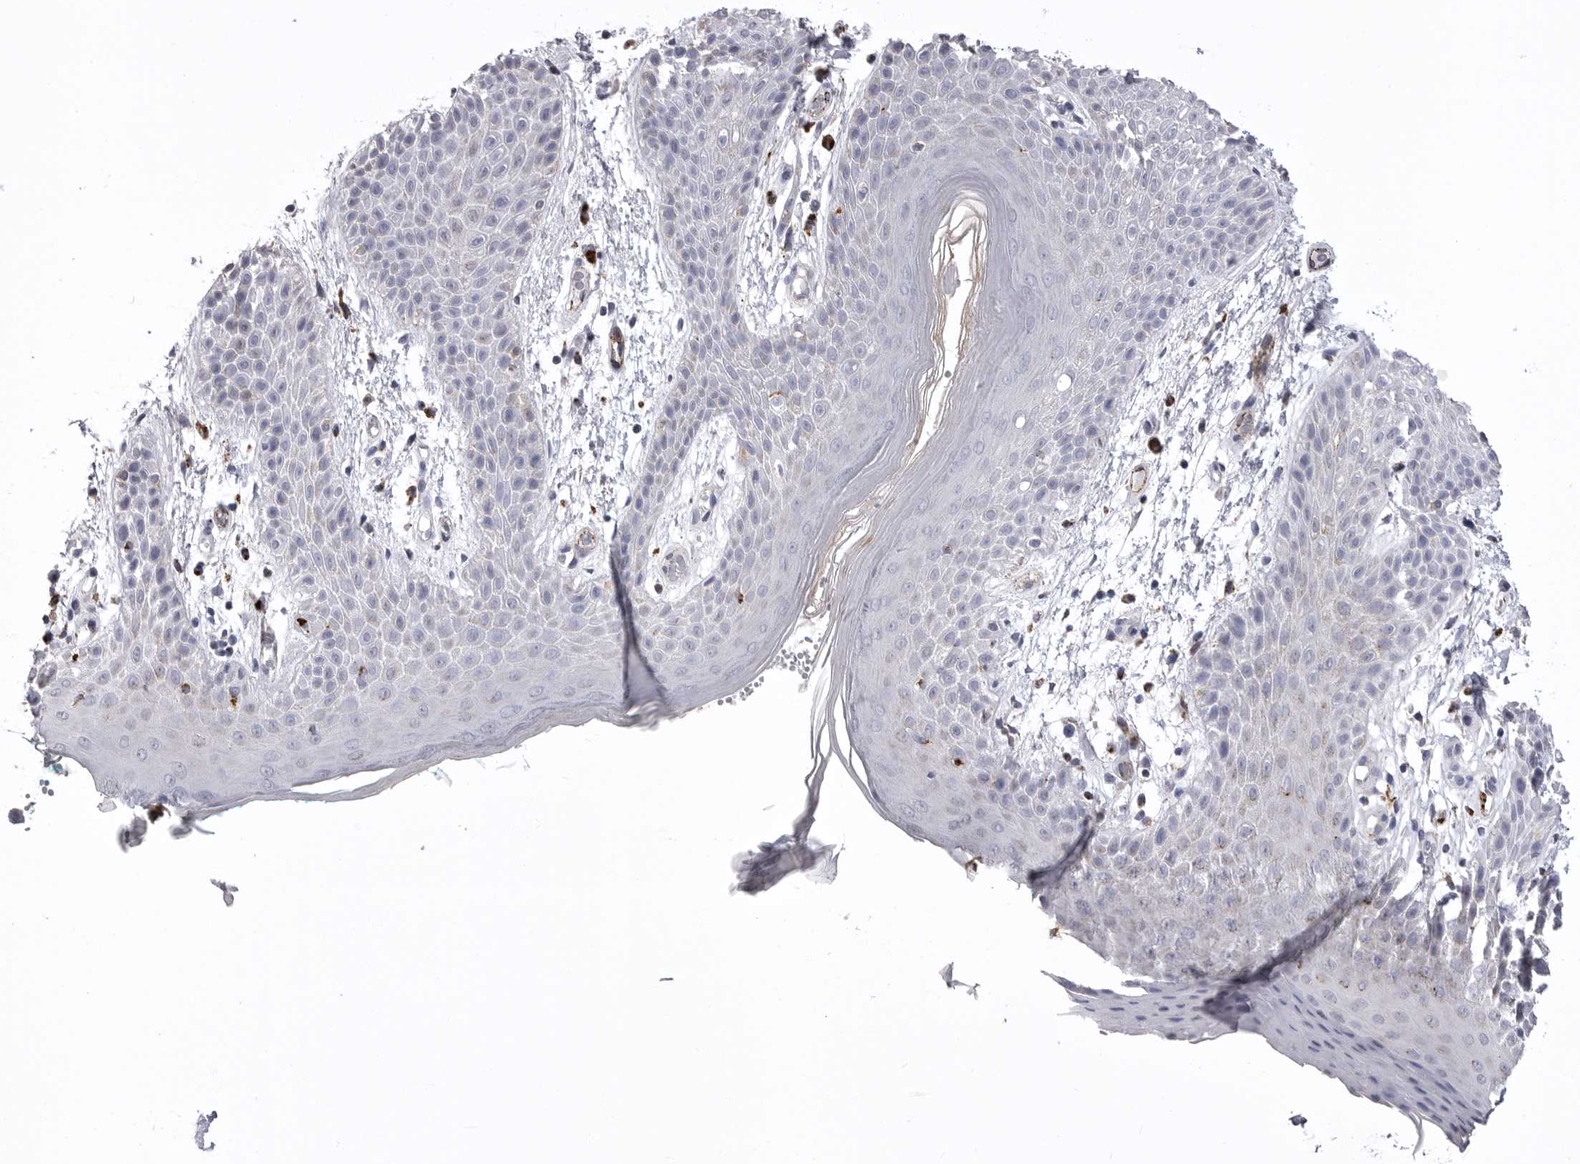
{"staining": {"intensity": "weak", "quantity": "<25%", "location": "cytoplasmic/membranous"}, "tissue": "skin", "cell_type": "Epidermal cells", "image_type": "normal", "snomed": [{"axis": "morphology", "description": "Normal tissue, NOS"}, {"axis": "topography", "description": "Anal"}], "caption": "DAB immunohistochemical staining of unremarkable human skin exhibits no significant staining in epidermal cells. The staining was performed using DAB to visualize the protein expression in brown, while the nuclei were stained in blue with hematoxylin (Magnification: 20x).", "gene": "PSPN", "patient": {"sex": "male", "age": 74}}